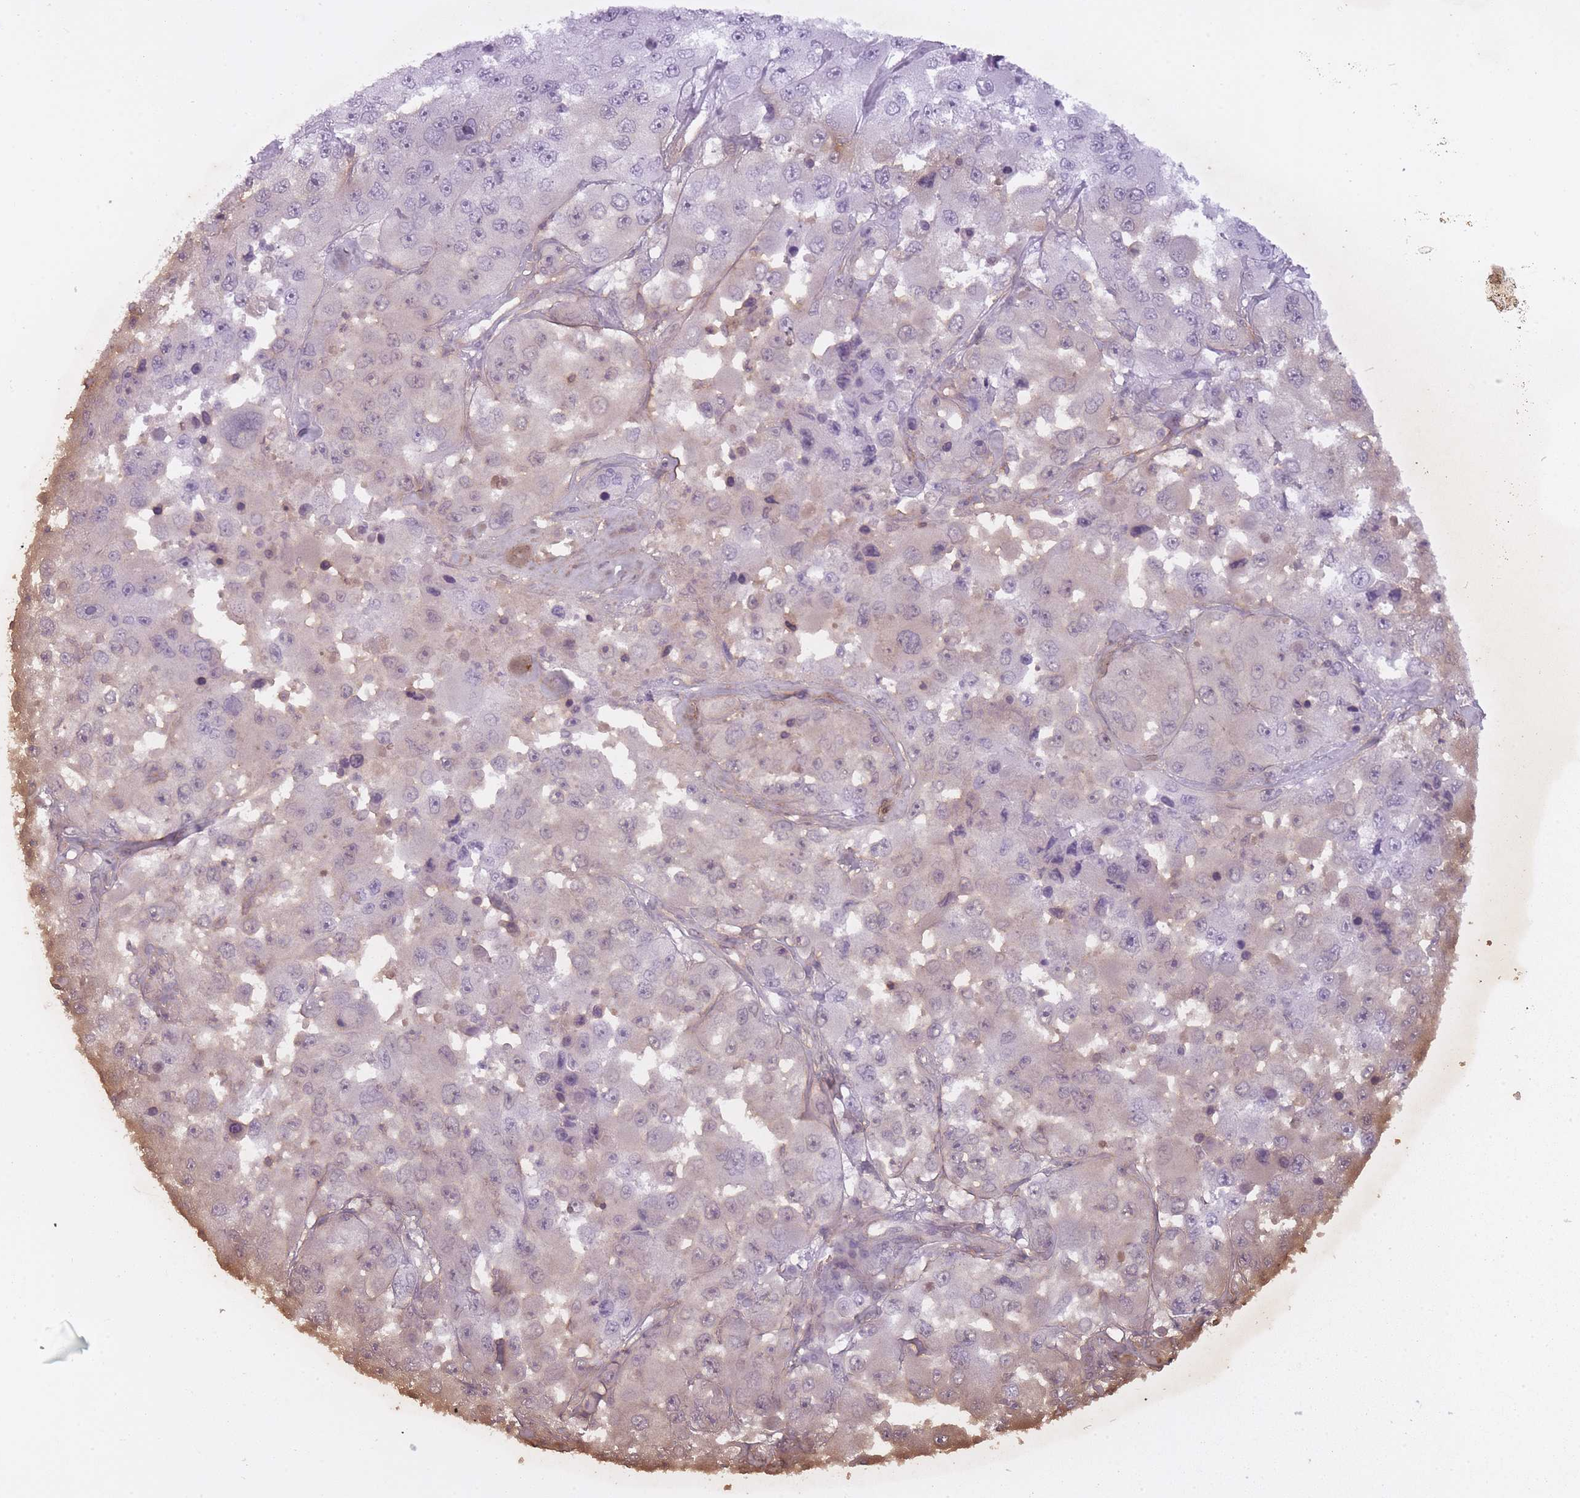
{"staining": {"intensity": "negative", "quantity": "none", "location": "none"}, "tissue": "melanoma", "cell_type": "Tumor cells", "image_type": "cancer", "snomed": [{"axis": "morphology", "description": "Malignant melanoma, Metastatic site"}, {"axis": "topography", "description": "Lymph node"}], "caption": "High power microscopy histopathology image of an immunohistochemistry photomicrograph of melanoma, revealing no significant staining in tumor cells.", "gene": "RFX4", "patient": {"sex": "male", "age": 62}}